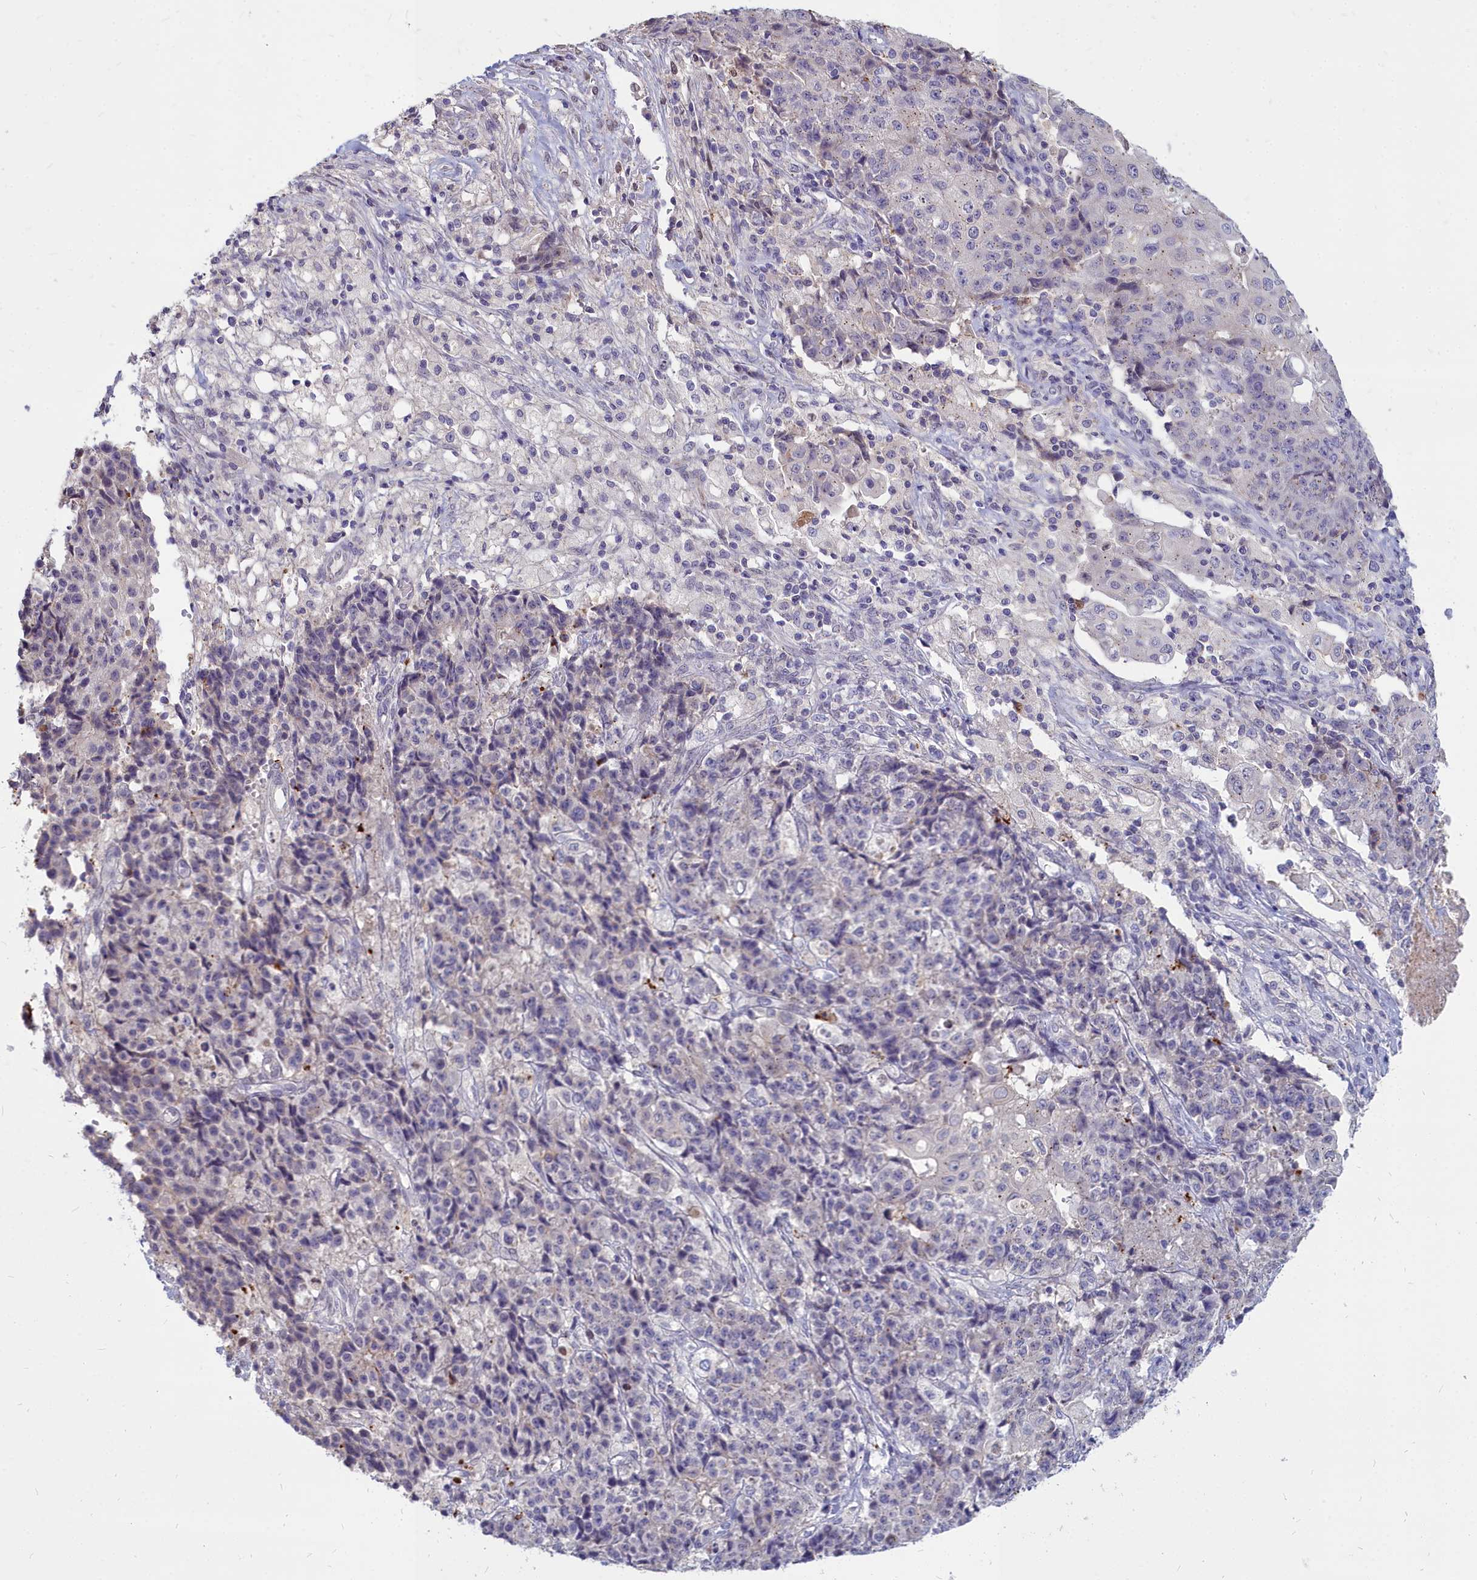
{"staining": {"intensity": "negative", "quantity": "none", "location": "none"}, "tissue": "ovarian cancer", "cell_type": "Tumor cells", "image_type": "cancer", "snomed": [{"axis": "morphology", "description": "Carcinoma, endometroid"}, {"axis": "topography", "description": "Ovary"}], "caption": "Tumor cells show no significant expression in endometroid carcinoma (ovarian).", "gene": "NOXA1", "patient": {"sex": "female", "age": 42}}